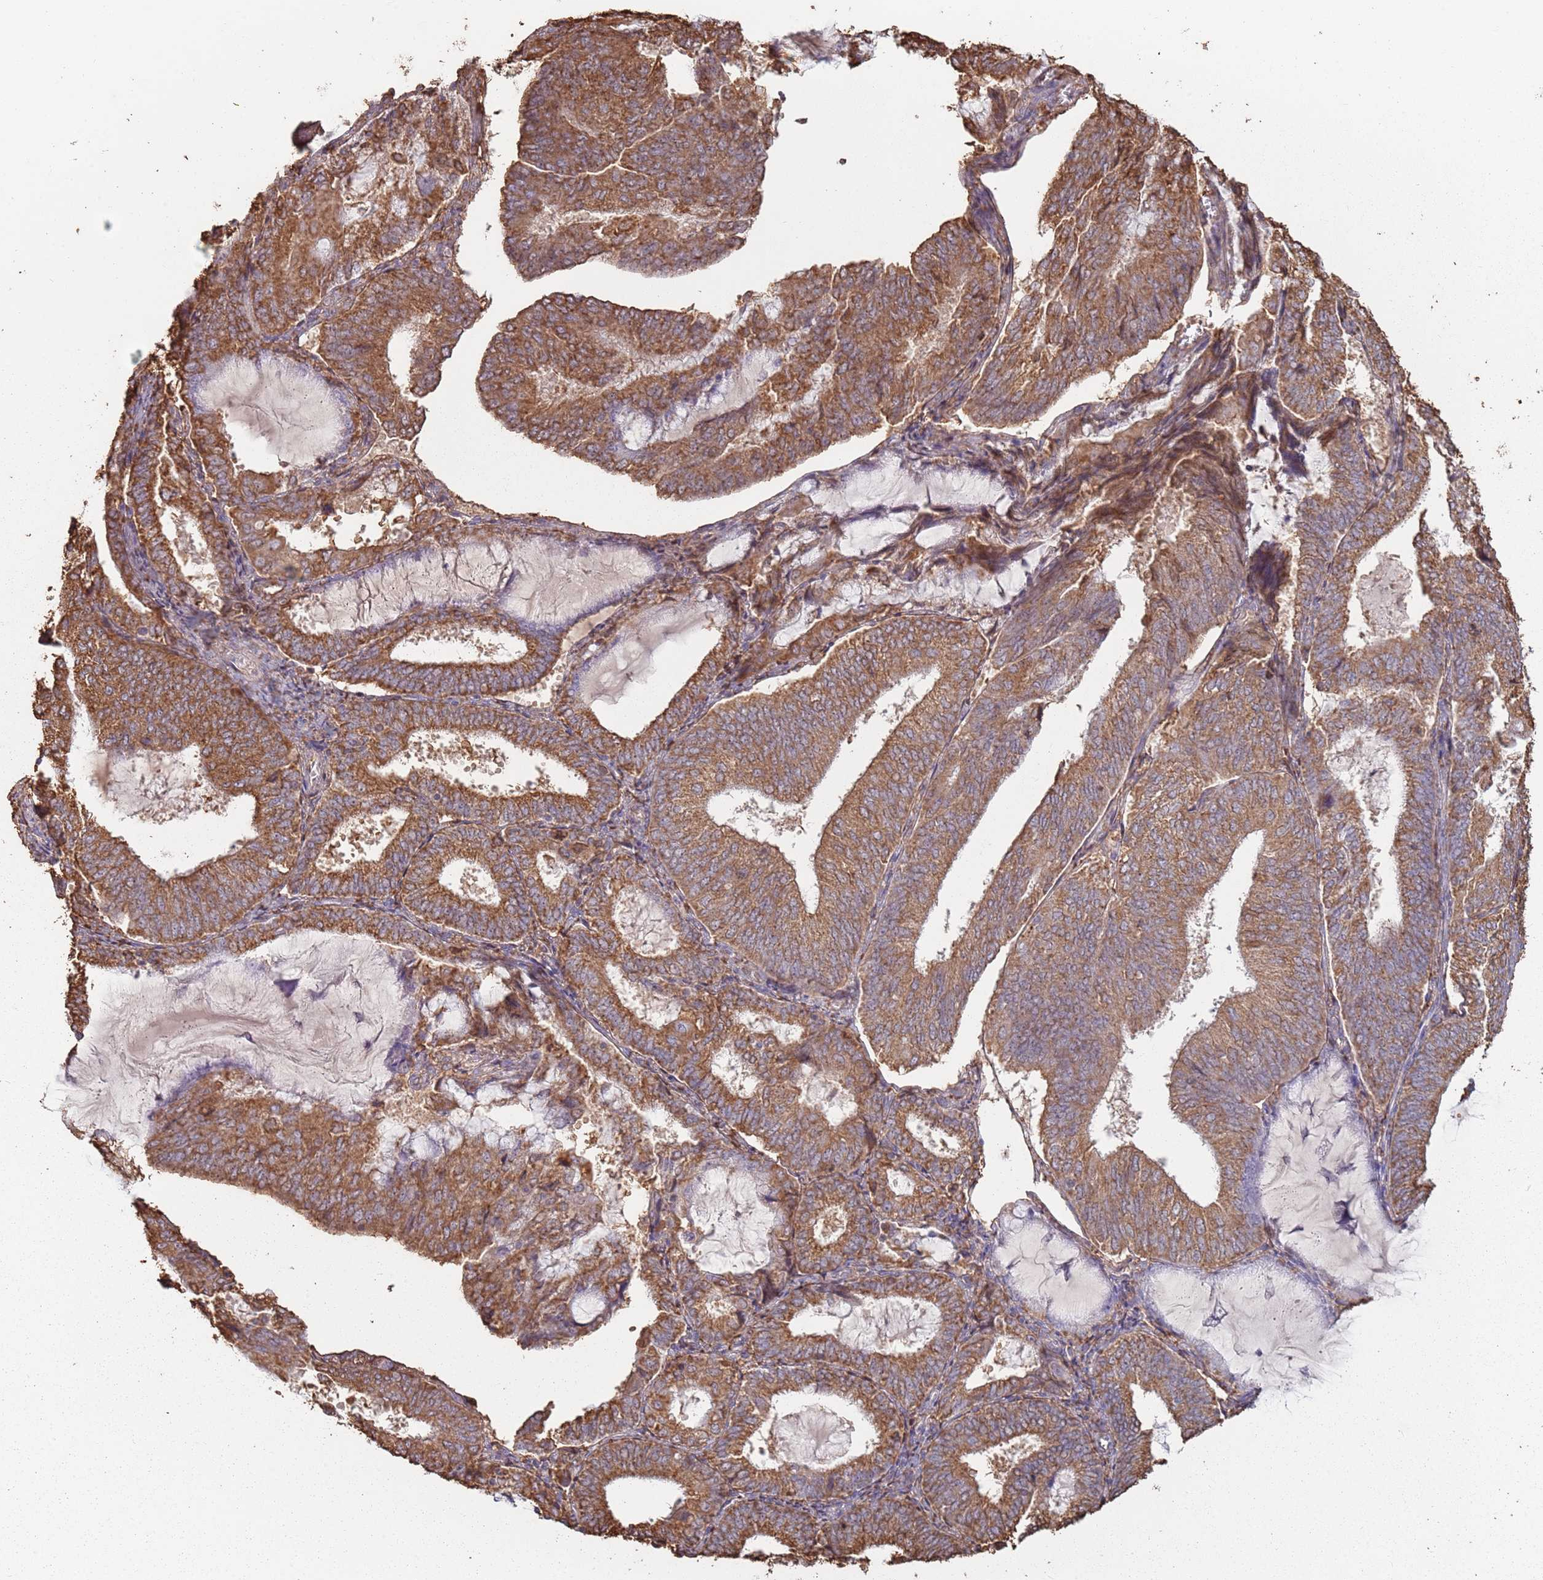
{"staining": {"intensity": "moderate", "quantity": ">75%", "location": "cytoplasmic/membranous"}, "tissue": "endometrial cancer", "cell_type": "Tumor cells", "image_type": "cancer", "snomed": [{"axis": "morphology", "description": "Adenocarcinoma, NOS"}, {"axis": "topography", "description": "Endometrium"}], "caption": "The image displays a brown stain indicating the presence of a protein in the cytoplasmic/membranous of tumor cells in endometrial cancer (adenocarcinoma).", "gene": "ATOSB", "patient": {"sex": "female", "age": 81}}